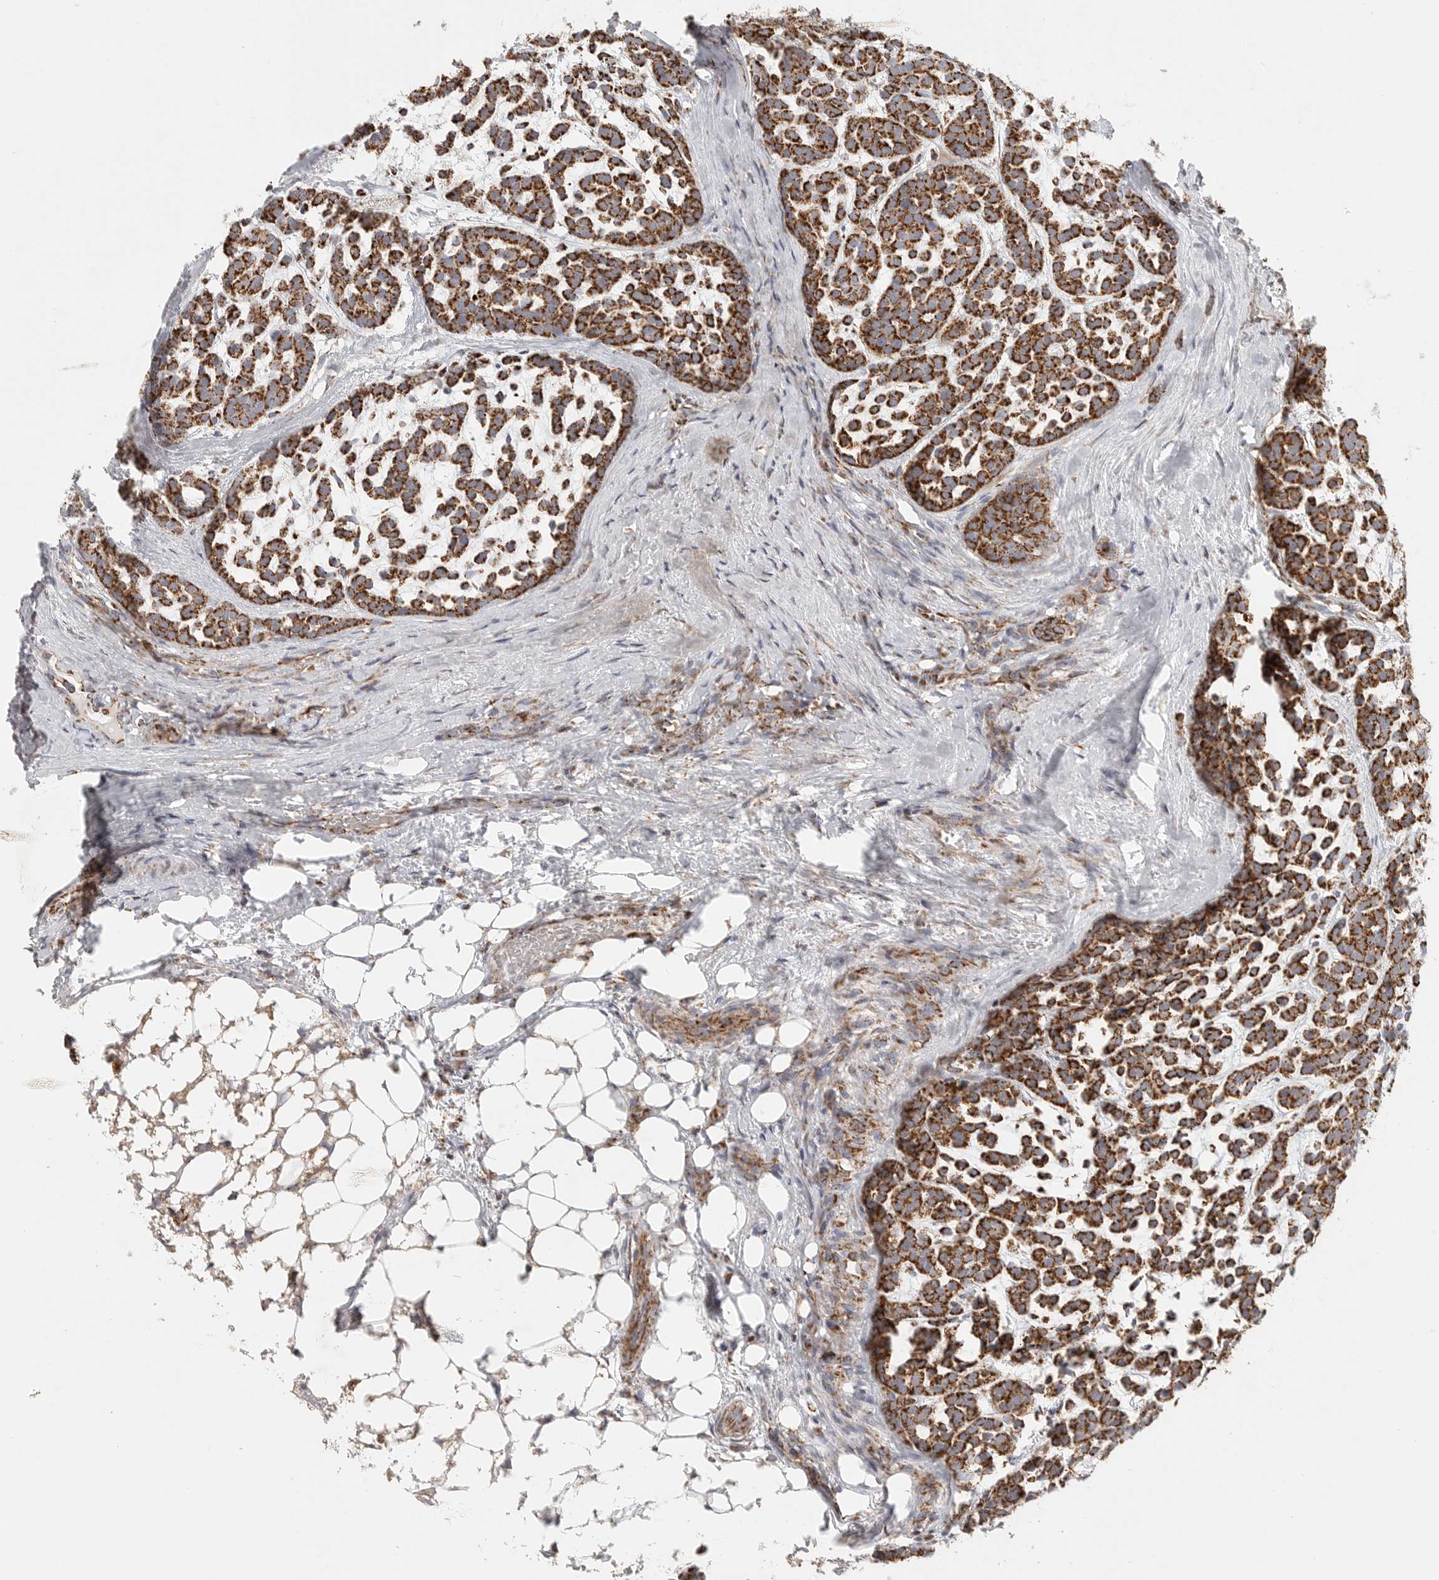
{"staining": {"intensity": "strong", "quantity": ">75%", "location": "cytoplasmic/membranous"}, "tissue": "head and neck cancer", "cell_type": "Tumor cells", "image_type": "cancer", "snomed": [{"axis": "morphology", "description": "Adenocarcinoma, NOS"}, {"axis": "morphology", "description": "Adenoma, NOS"}, {"axis": "topography", "description": "Head-Neck"}], "caption": "An image of head and neck cancer (adenocarcinoma) stained for a protein exhibits strong cytoplasmic/membranous brown staining in tumor cells.", "gene": "SLC25A26", "patient": {"sex": "female", "age": 55}}